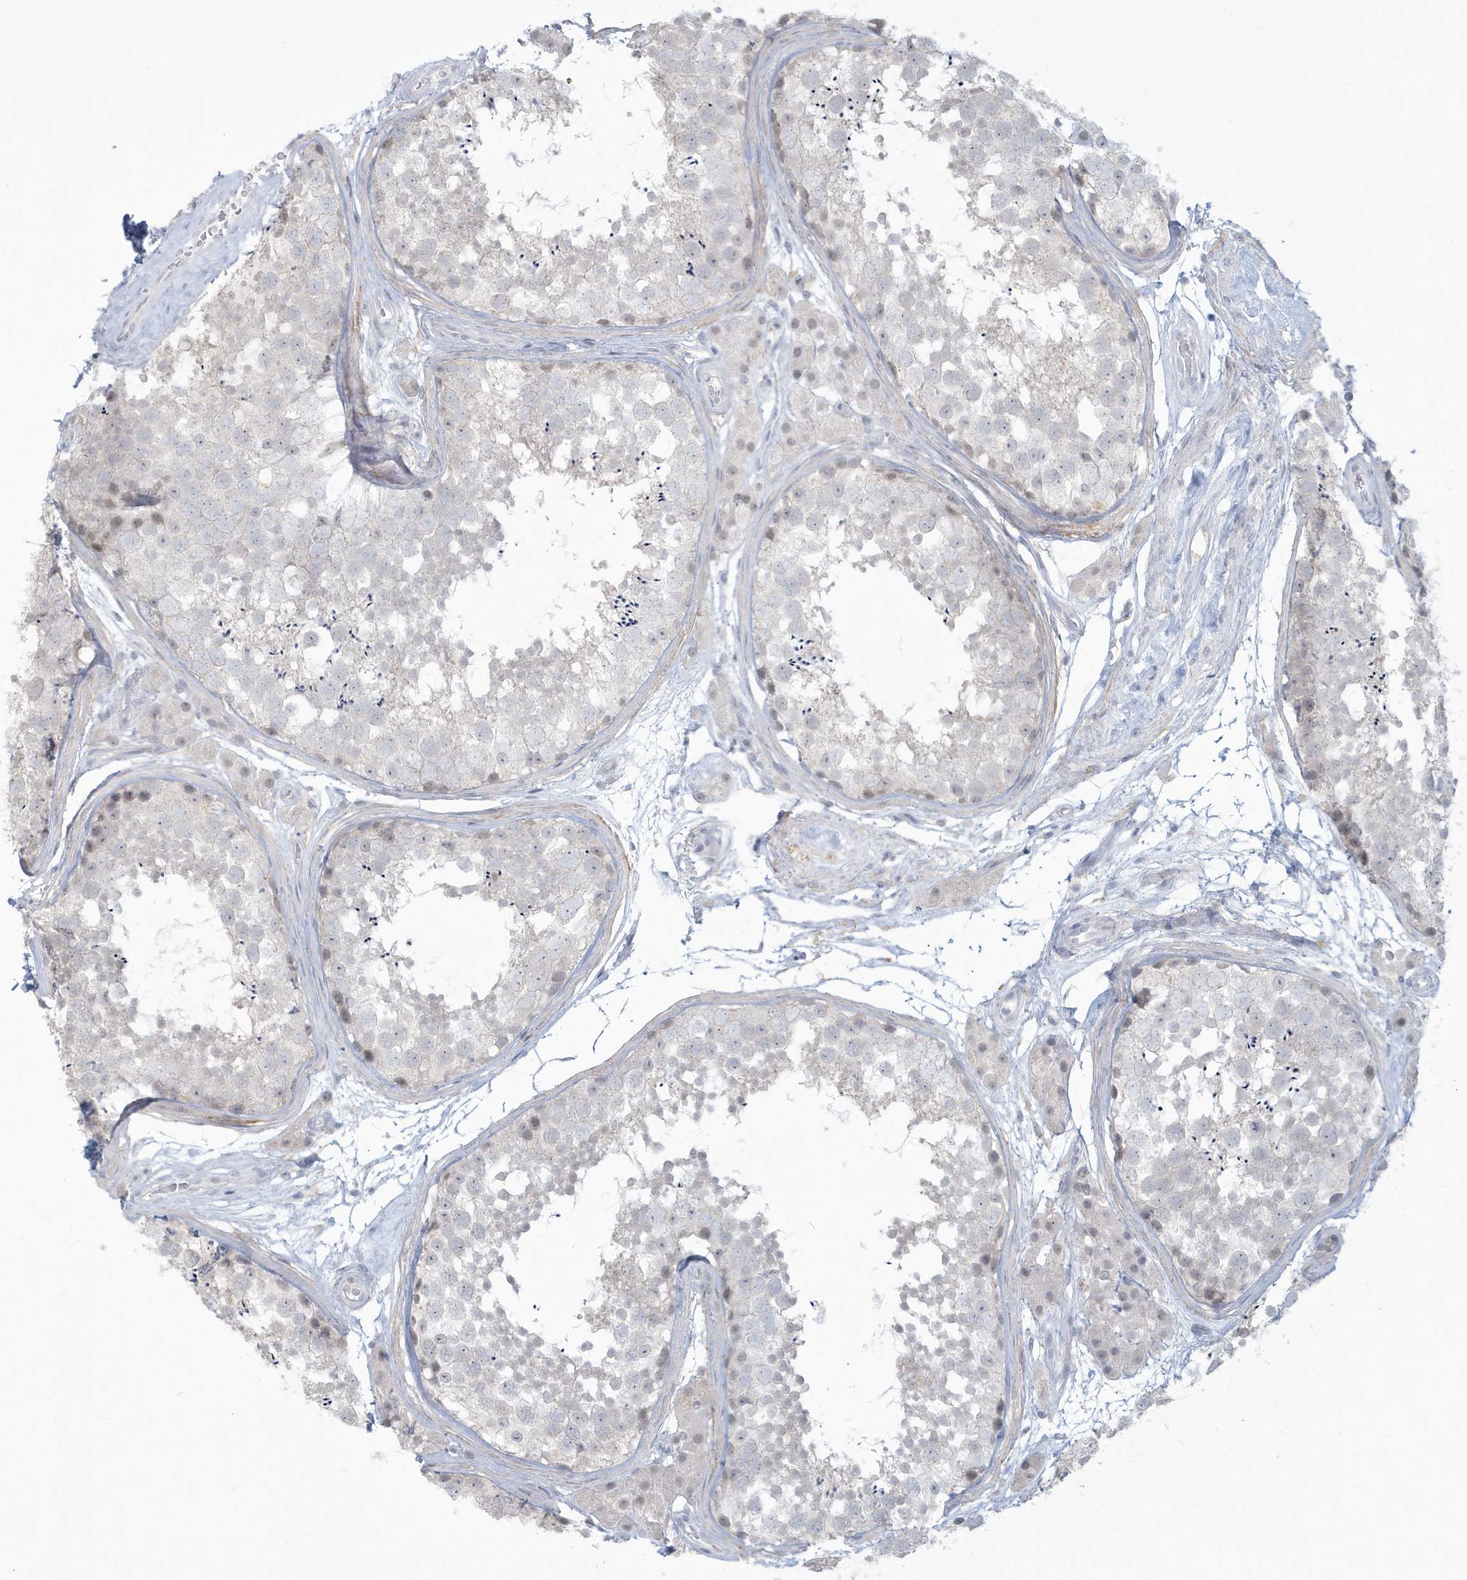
{"staining": {"intensity": "weak", "quantity": "<25%", "location": "nuclear"}, "tissue": "testis", "cell_type": "Cells in seminiferous ducts", "image_type": "normal", "snomed": [{"axis": "morphology", "description": "Normal tissue, NOS"}, {"axis": "topography", "description": "Testis"}], "caption": "Immunohistochemistry micrograph of benign testis: human testis stained with DAB displays no significant protein staining in cells in seminiferous ducts. Nuclei are stained in blue.", "gene": "HERC6", "patient": {"sex": "male", "age": 56}}